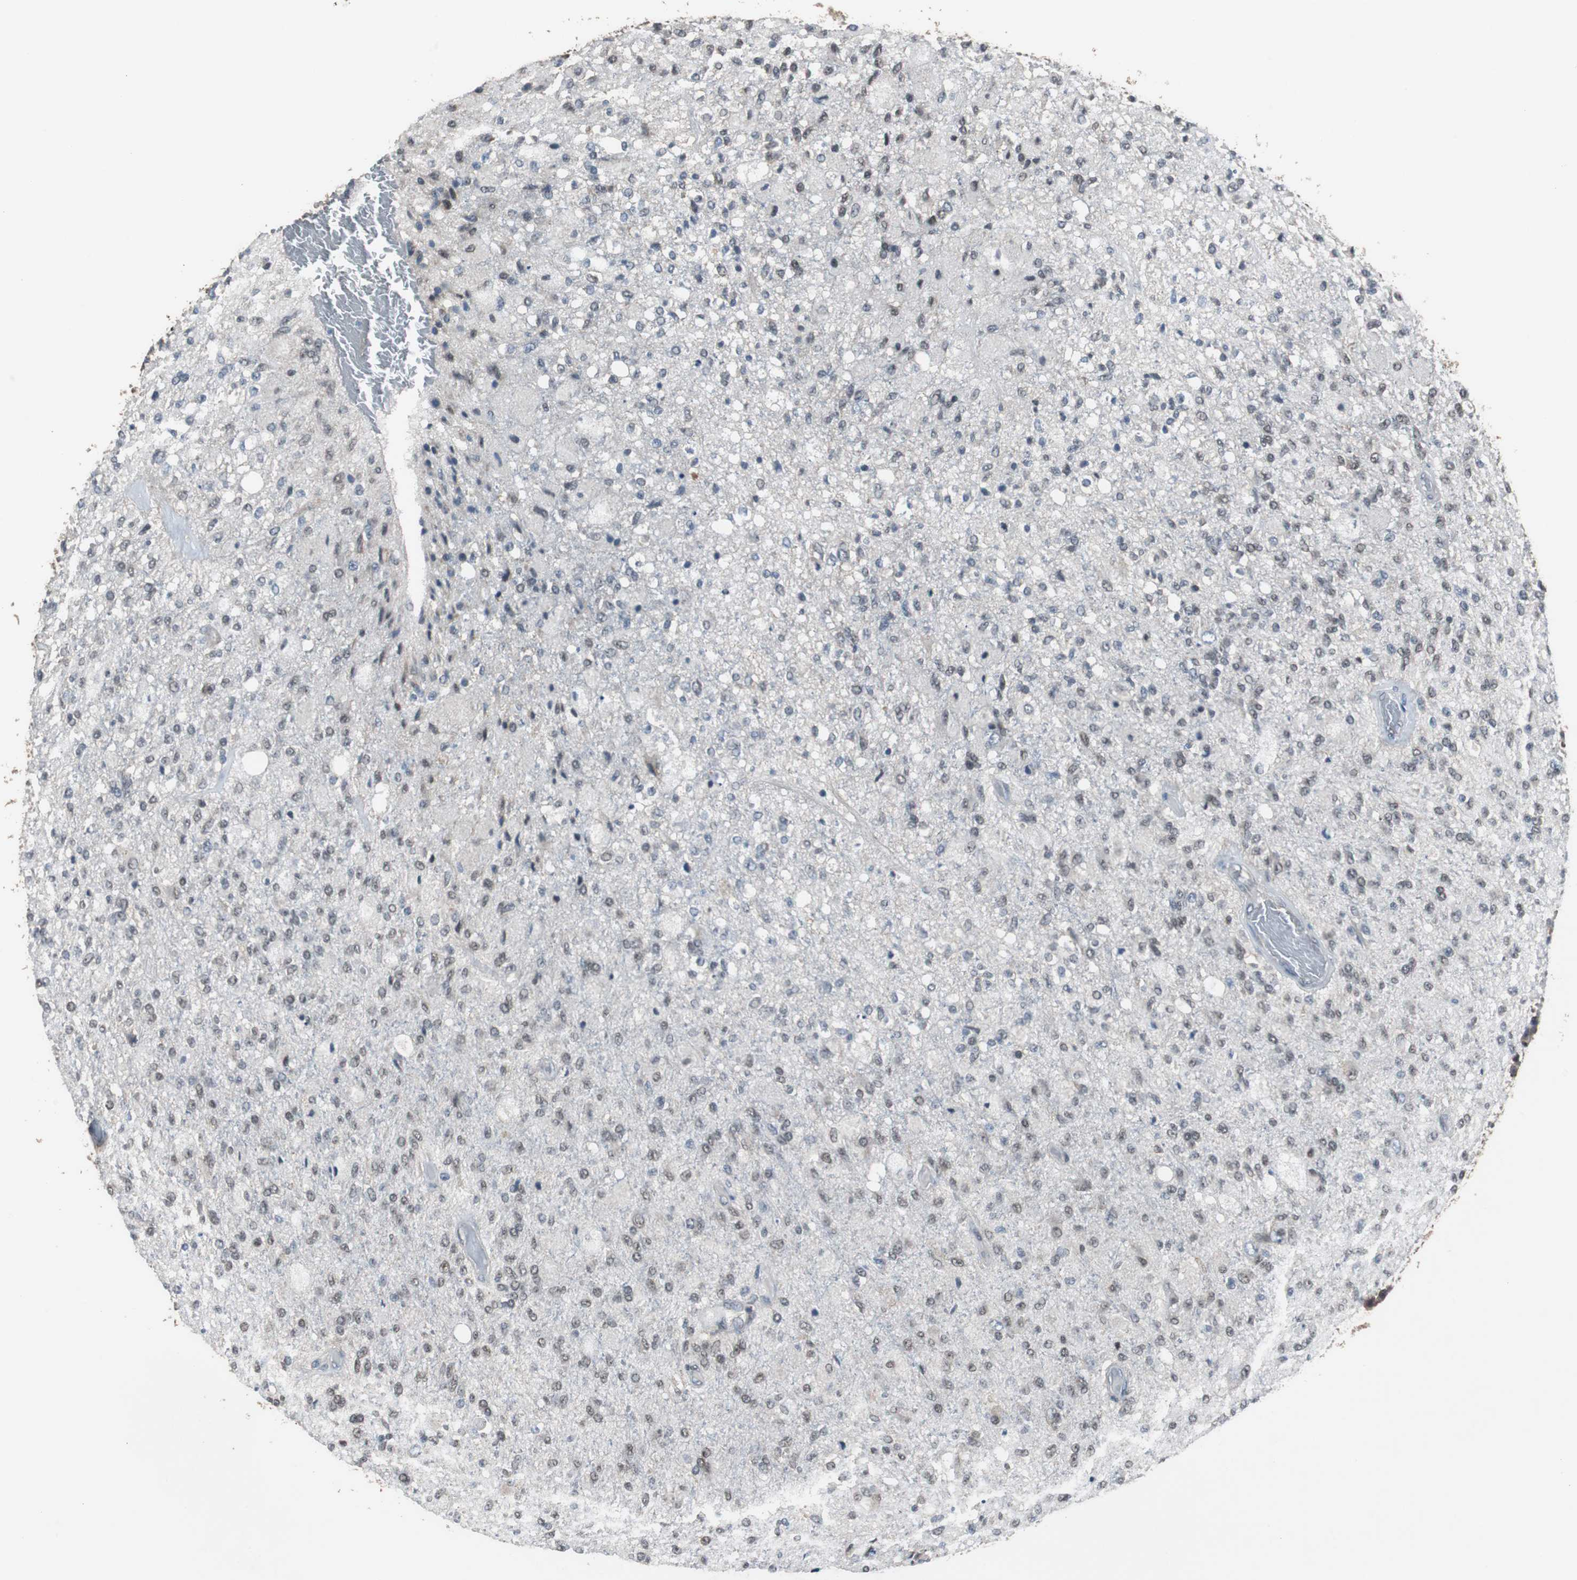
{"staining": {"intensity": "moderate", "quantity": "25%-75%", "location": "nuclear"}, "tissue": "glioma", "cell_type": "Tumor cells", "image_type": "cancer", "snomed": [{"axis": "morphology", "description": "Normal tissue, NOS"}, {"axis": "morphology", "description": "Glioma, malignant, High grade"}, {"axis": "topography", "description": "Cerebral cortex"}], "caption": "Brown immunohistochemical staining in malignant glioma (high-grade) displays moderate nuclear positivity in approximately 25%-75% of tumor cells. (brown staining indicates protein expression, while blue staining denotes nuclei).", "gene": "ZHX2", "patient": {"sex": "male", "age": 77}}